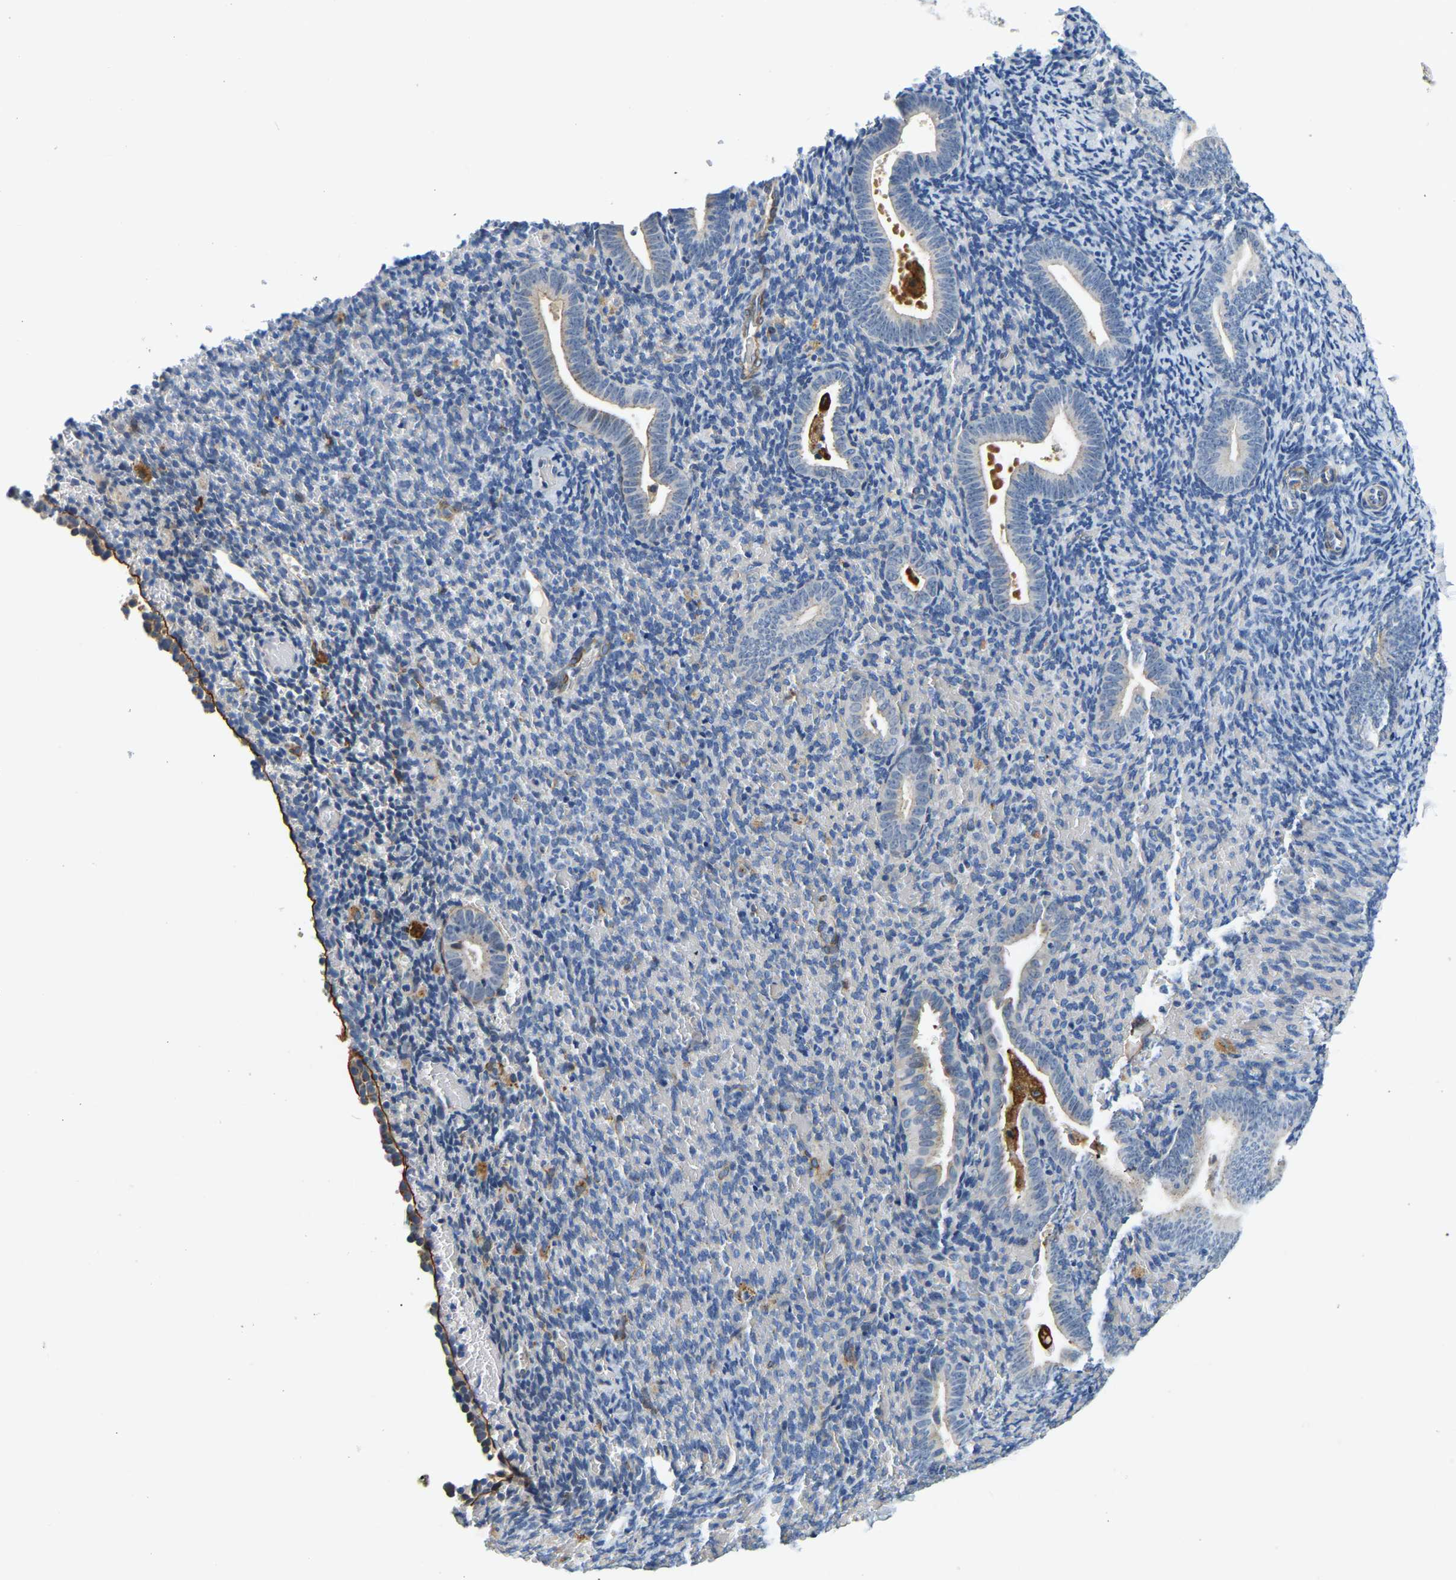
{"staining": {"intensity": "negative", "quantity": "none", "location": "none"}, "tissue": "endometrium", "cell_type": "Cells in endometrial stroma", "image_type": "normal", "snomed": [{"axis": "morphology", "description": "Normal tissue, NOS"}, {"axis": "topography", "description": "Endometrium"}], "caption": "This is an immunohistochemistry image of benign human endometrium. There is no staining in cells in endometrial stroma.", "gene": "LIAS", "patient": {"sex": "female", "age": 51}}